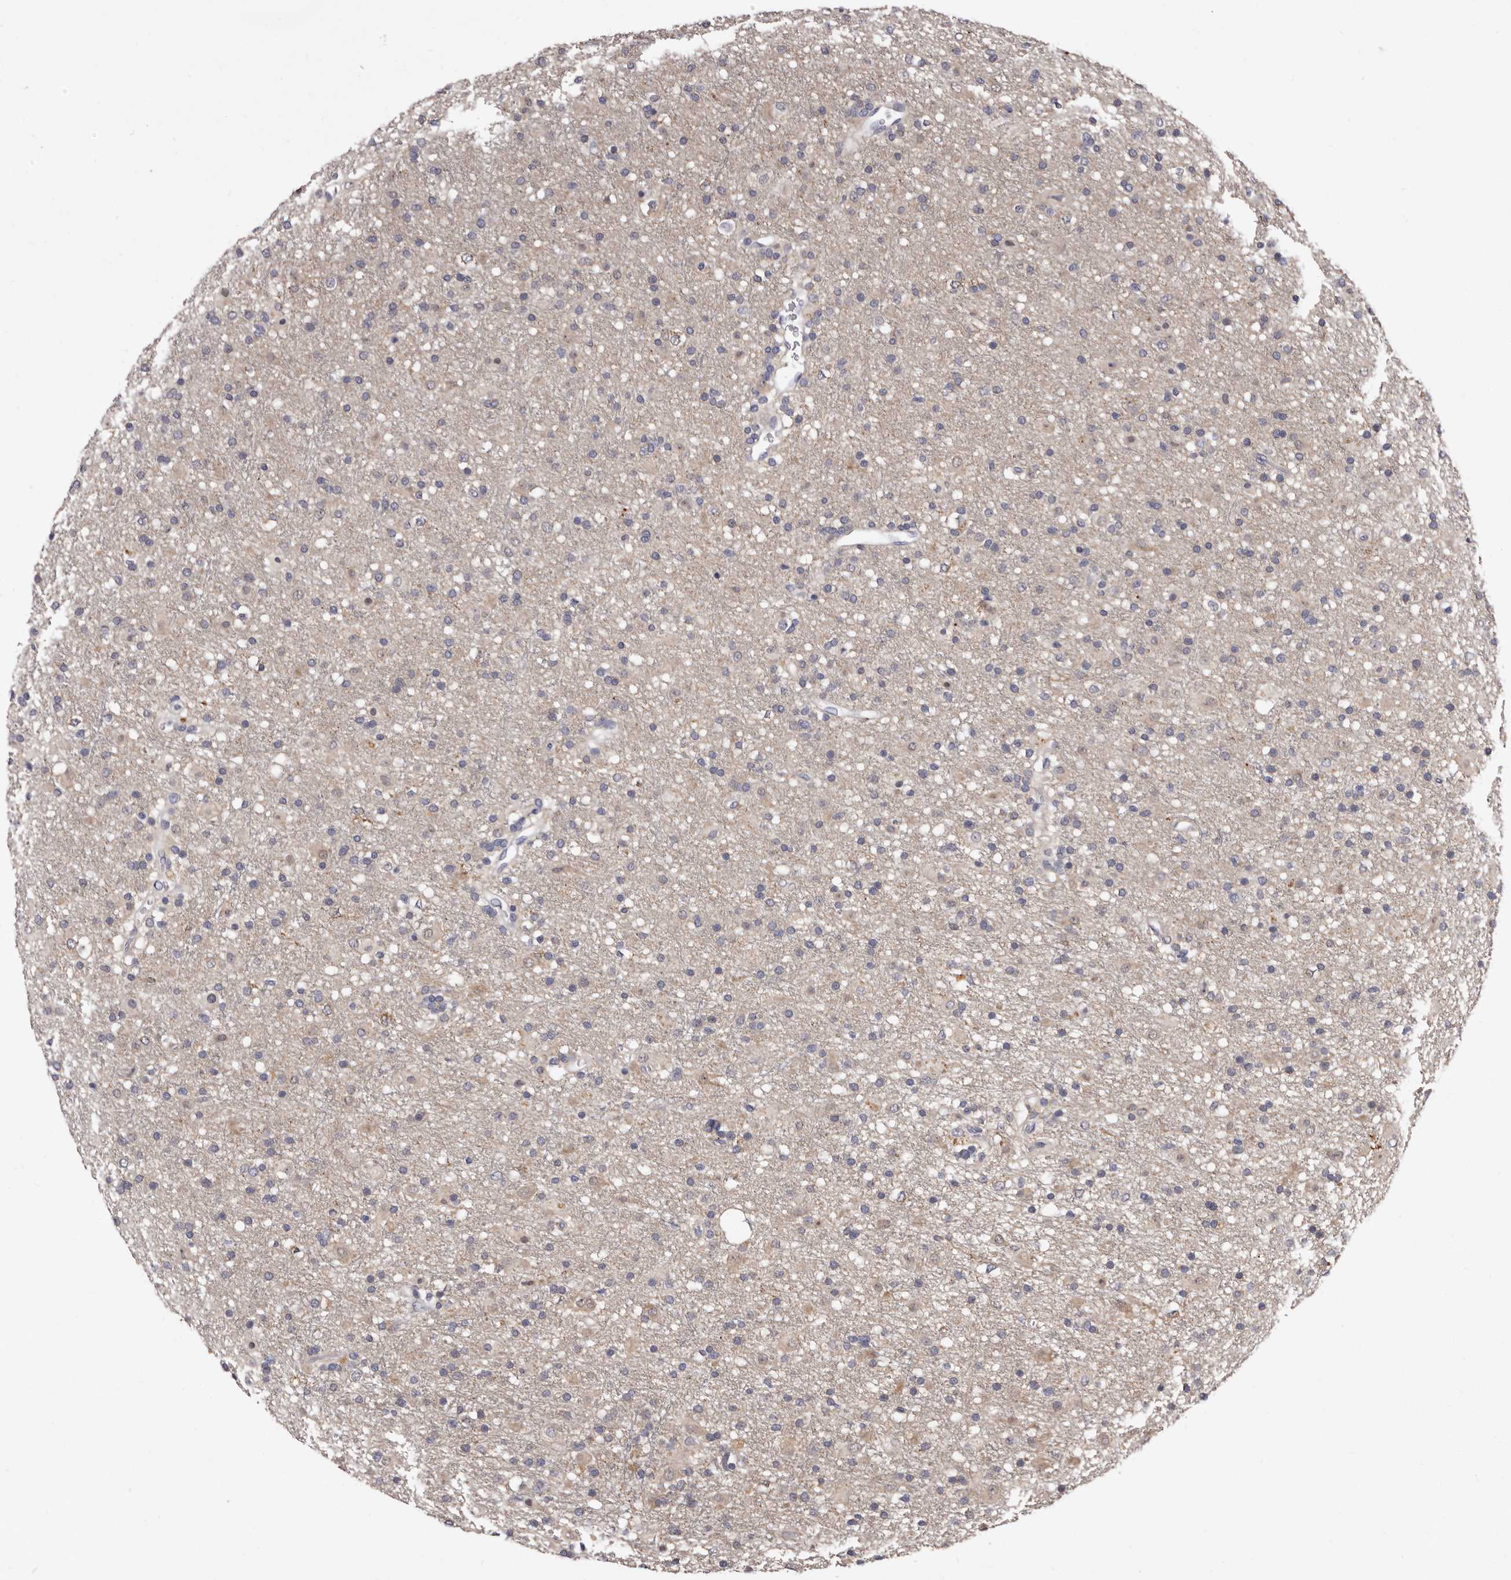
{"staining": {"intensity": "weak", "quantity": "<25%", "location": "cytoplasmic/membranous"}, "tissue": "glioma", "cell_type": "Tumor cells", "image_type": "cancer", "snomed": [{"axis": "morphology", "description": "Glioma, malignant, Low grade"}, {"axis": "topography", "description": "Brain"}], "caption": "Photomicrograph shows no significant protein staining in tumor cells of glioma.", "gene": "LANCL2", "patient": {"sex": "male", "age": 65}}